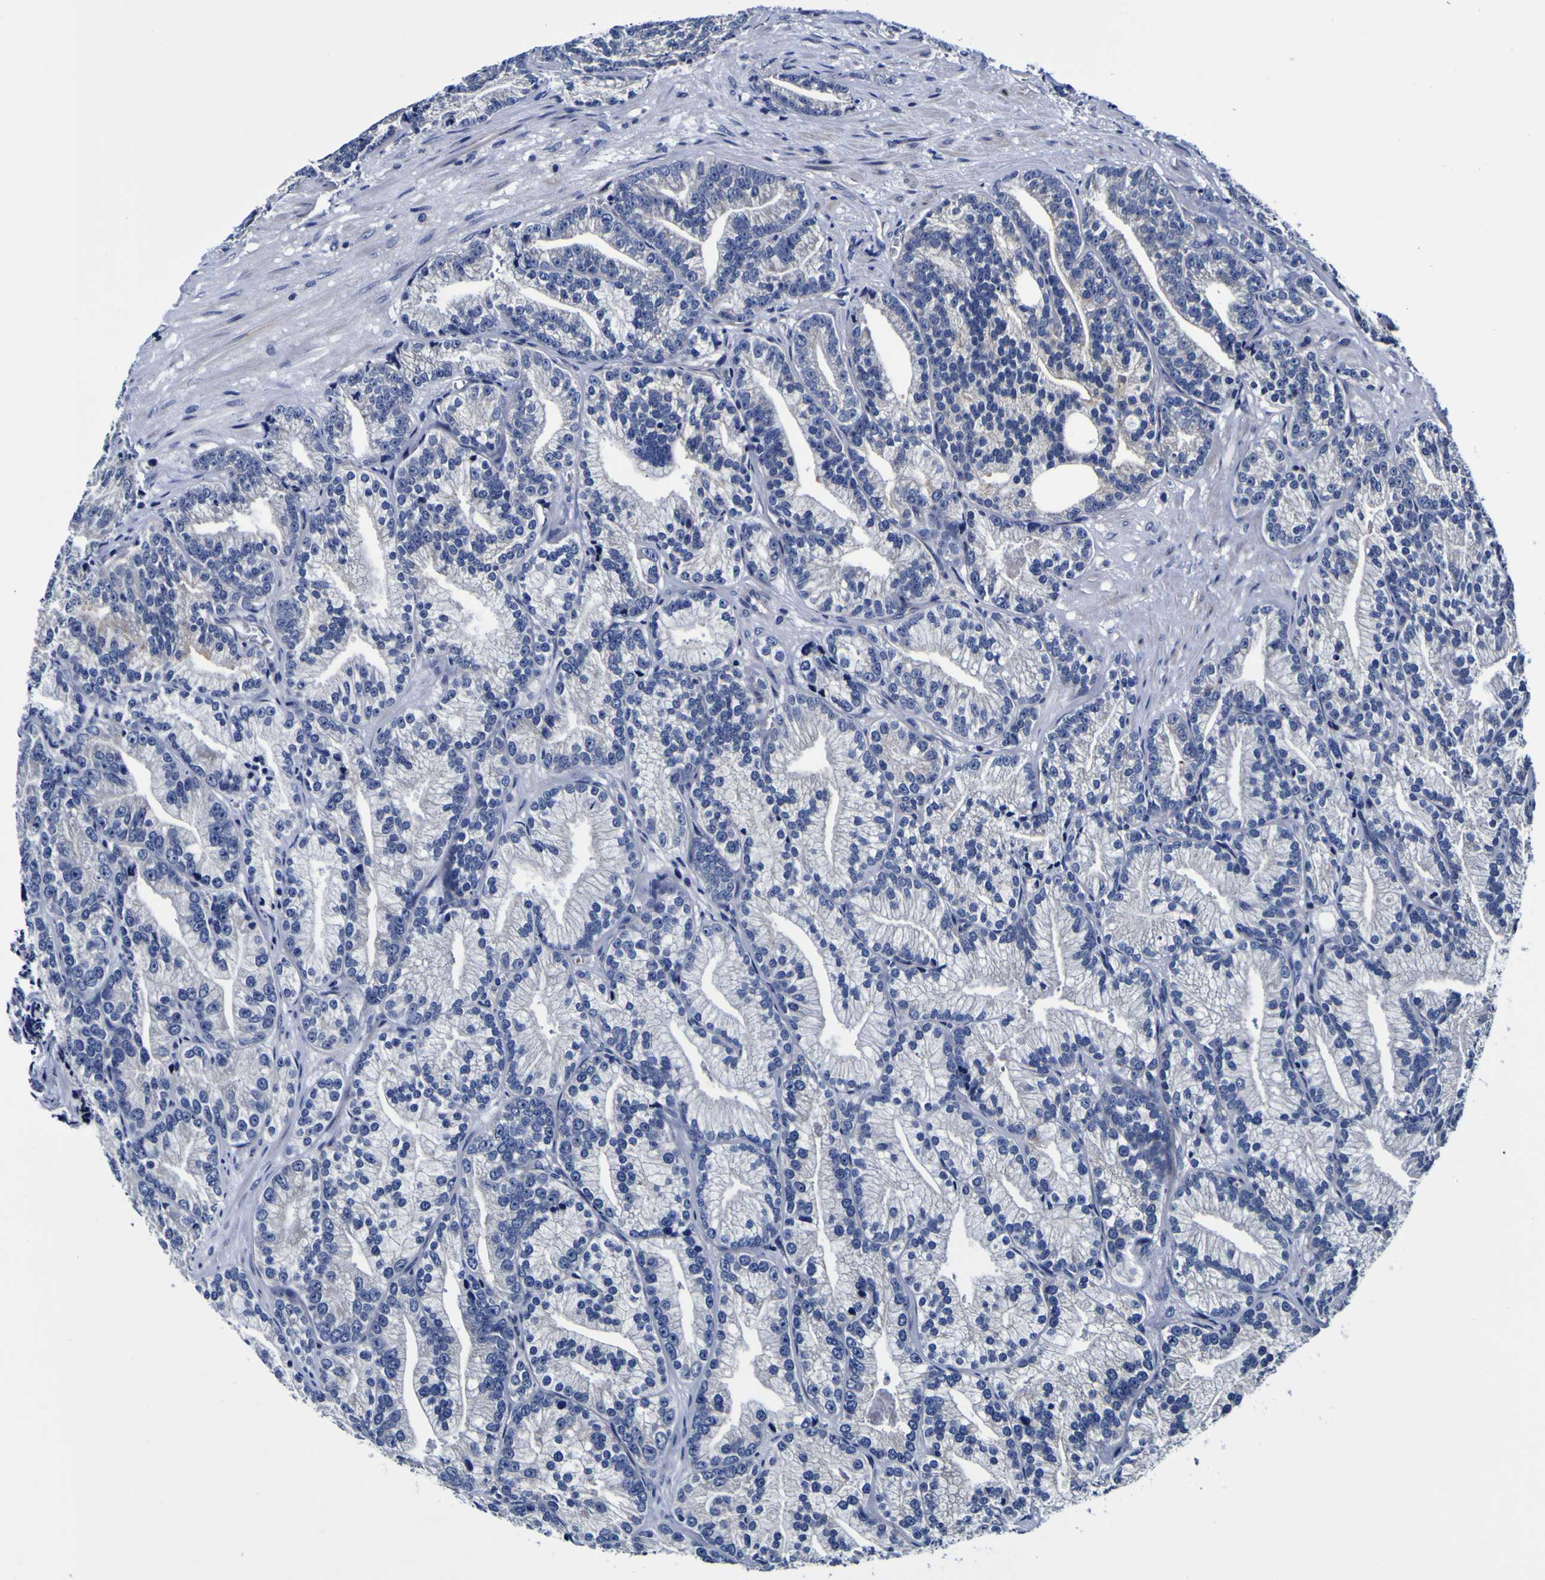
{"staining": {"intensity": "negative", "quantity": "none", "location": "none"}, "tissue": "prostate cancer", "cell_type": "Tumor cells", "image_type": "cancer", "snomed": [{"axis": "morphology", "description": "Adenocarcinoma, Low grade"}, {"axis": "topography", "description": "Prostate"}], "caption": "High power microscopy histopathology image of an immunohistochemistry photomicrograph of adenocarcinoma (low-grade) (prostate), revealing no significant expression in tumor cells. The staining was performed using DAB to visualize the protein expression in brown, while the nuclei were stained in blue with hematoxylin (Magnification: 20x).", "gene": "PDLIM4", "patient": {"sex": "male", "age": 89}}